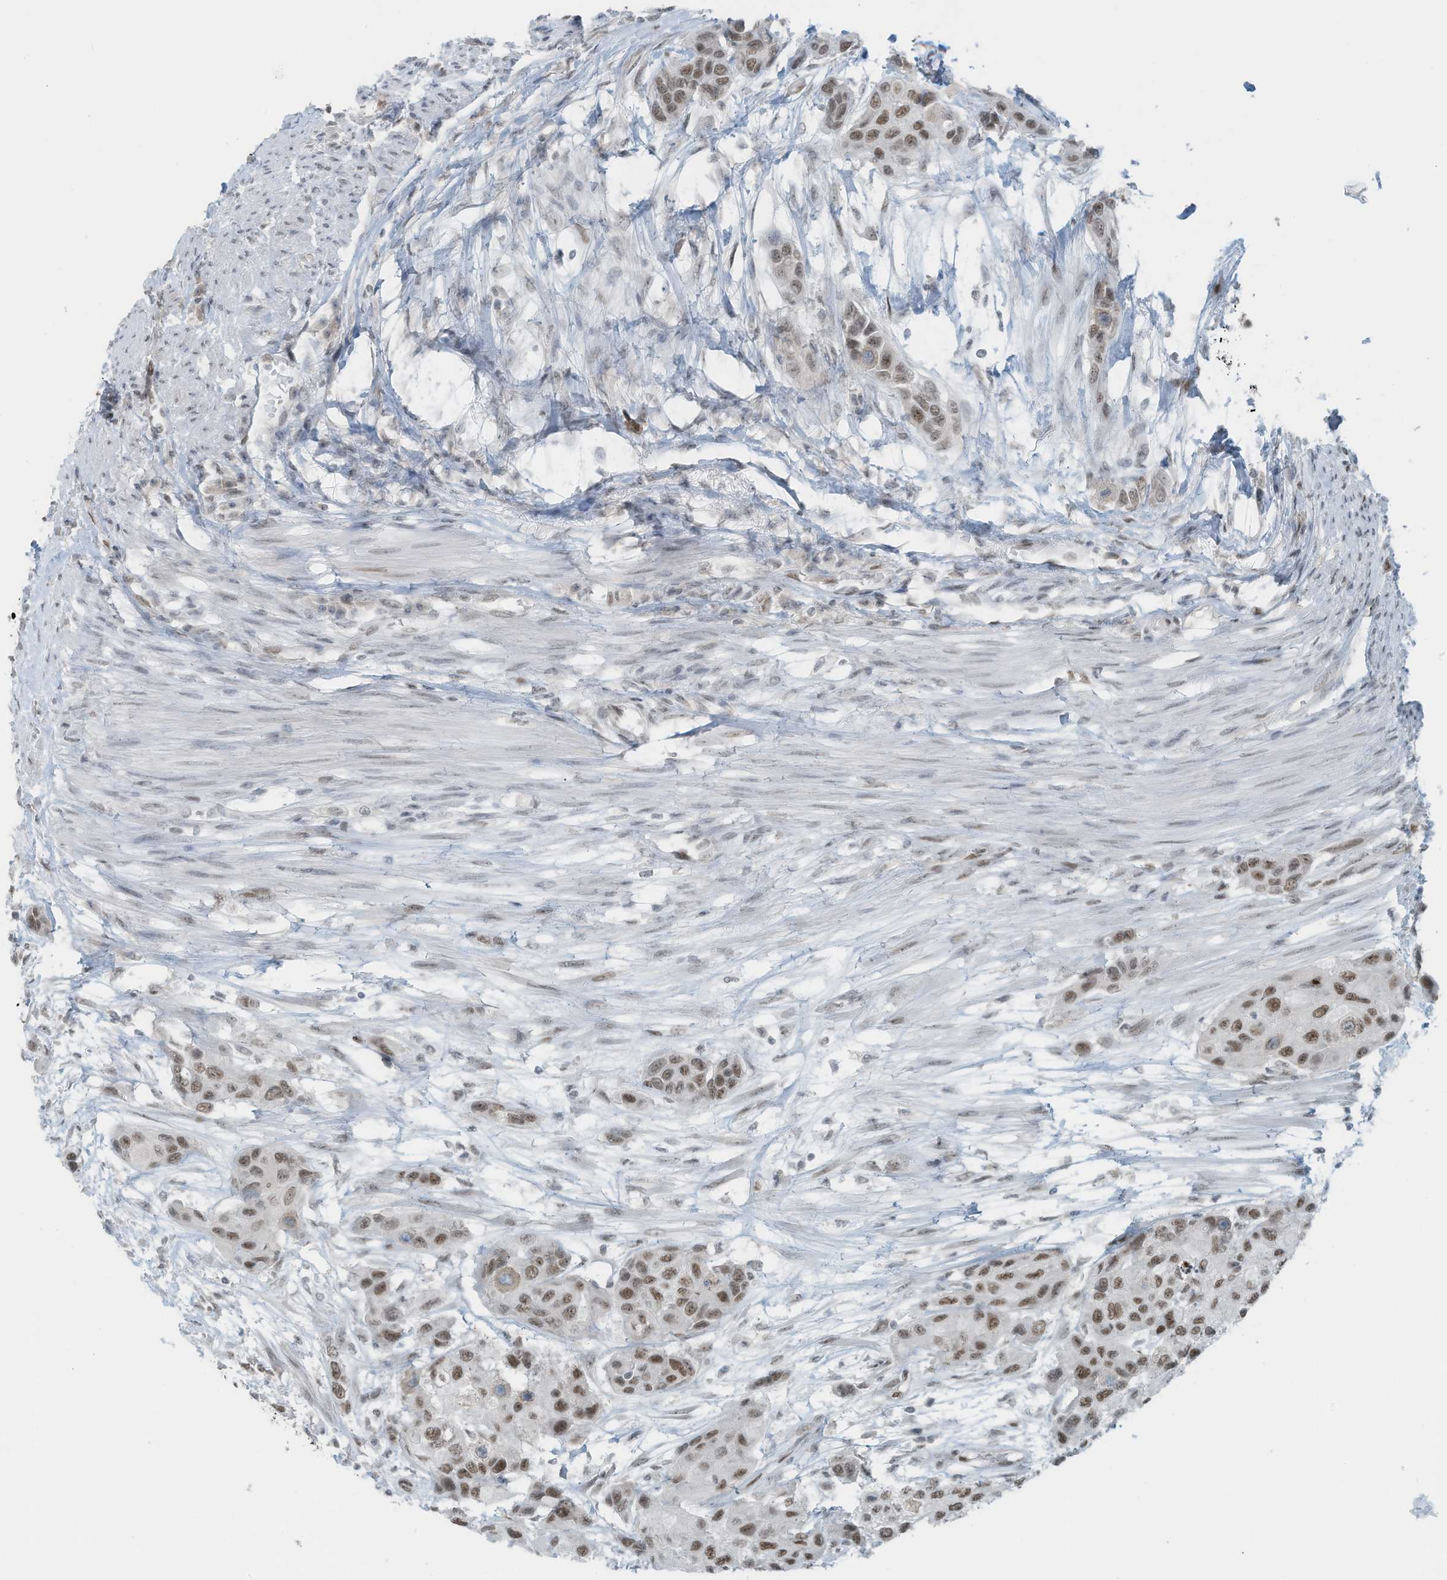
{"staining": {"intensity": "moderate", "quantity": ">75%", "location": "nuclear"}, "tissue": "urothelial cancer", "cell_type": "Tumor cells", "image_type": "cancer", "snomed": [{"axis": "morphology", "description": "Normal tissue, NOS"}, {"axis": "morphology", "description": "Urothelial carcinoma, High grade"}, {"axis": "topography", "description": "Vascular tissue"}, {"axis": "topography", "description": "Urinary bladder"}], "caption": "A brown stain labels moderate nuclear expression of a protein in high-grade urothelial carcinoma tumor cells.", "gene": "WRNIP1", "patient": {"sex": "female", "age": 56}}